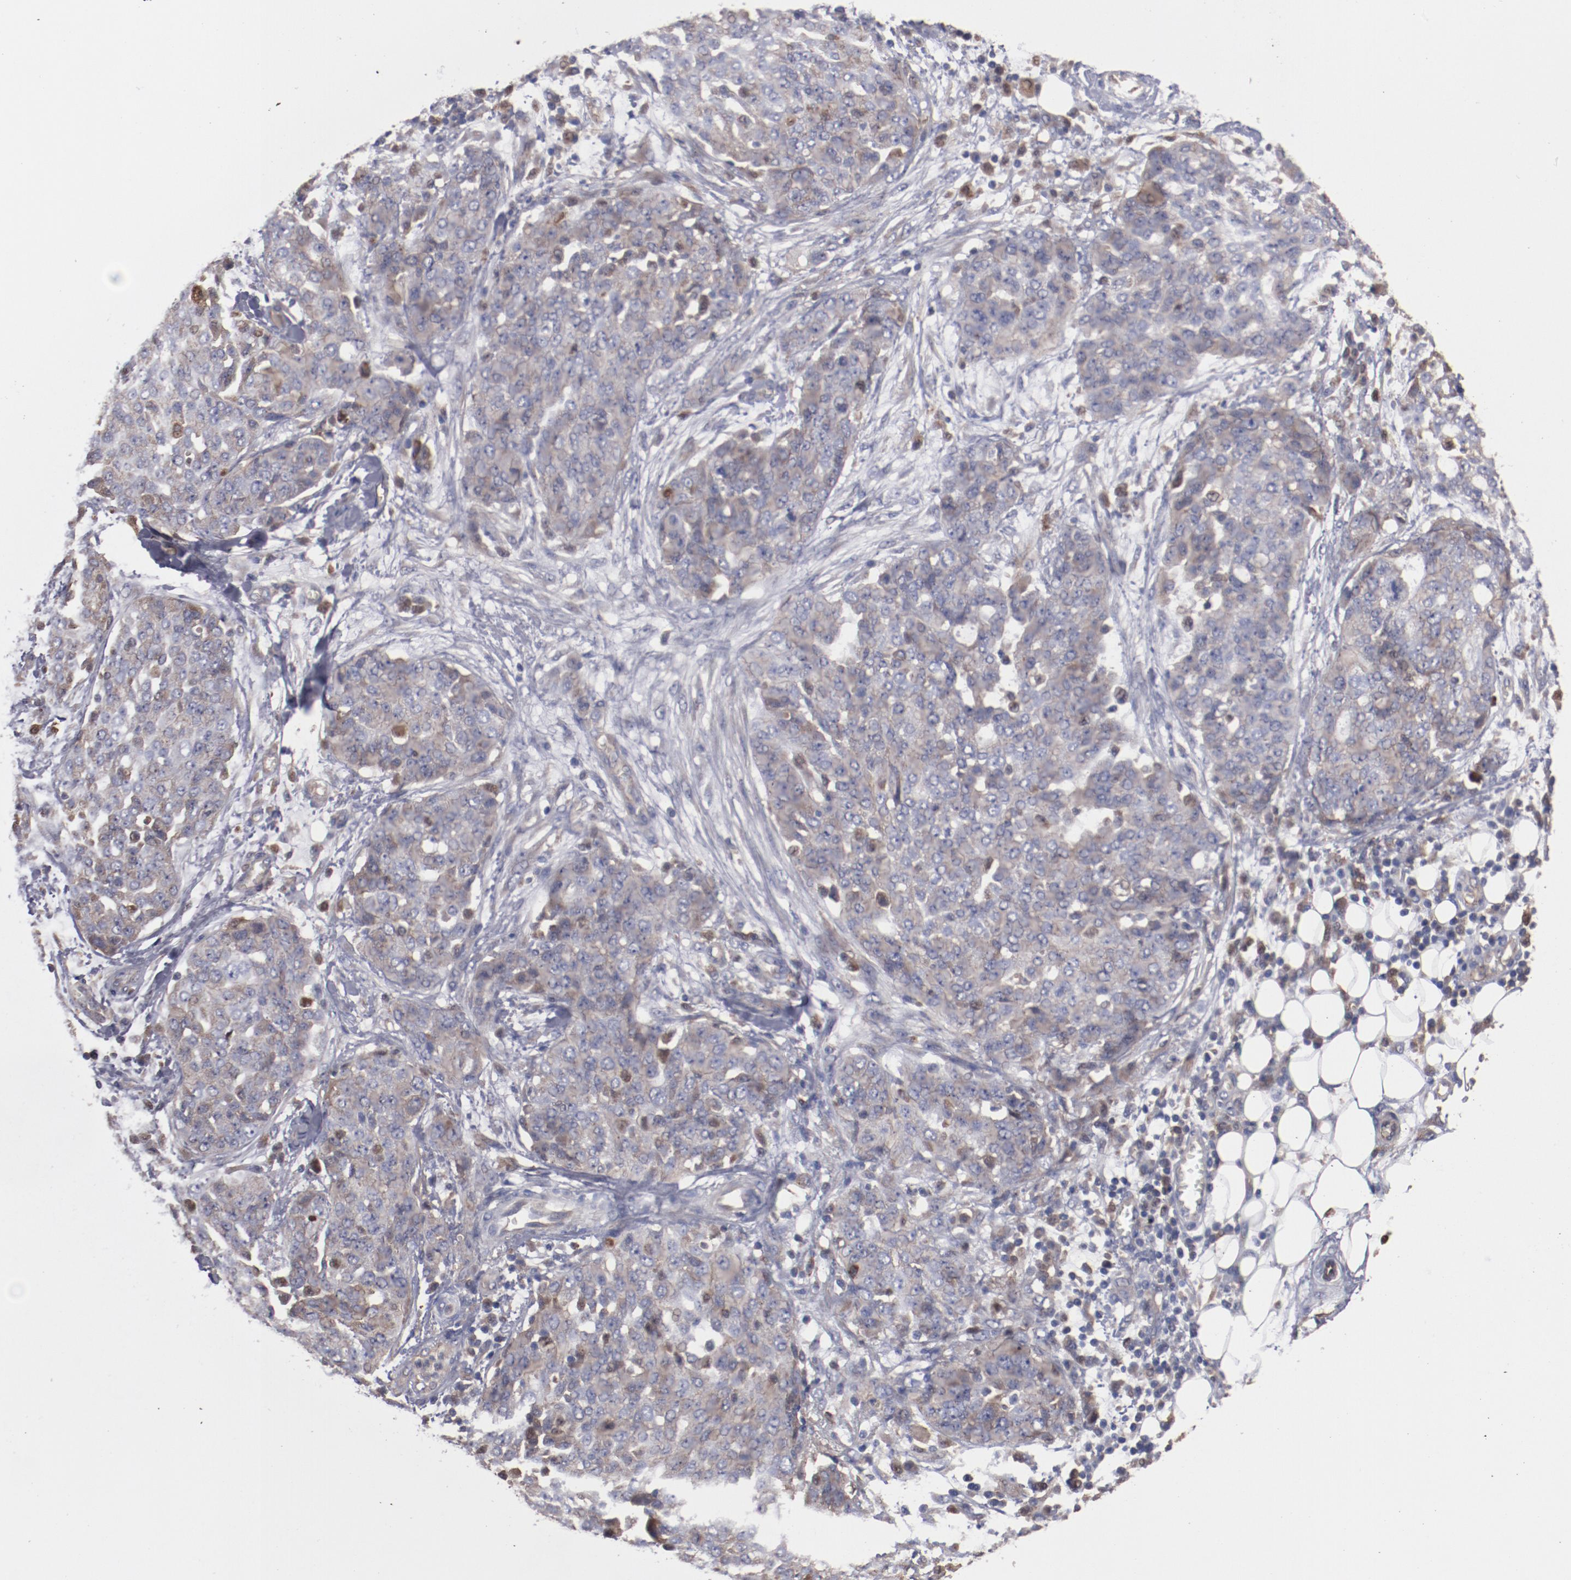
{"staining": {"intensity": "moderate", "quantity": "25%-75%", "location": "cytoplasmic/membranous"}, "tissue": "ovarian cancer", "cell_type": "Tumor cells", "image_type": "cancer", "snomed": [{"axis": "morphology", "description": "Cystadenocarcinoma, serous, NOS"}, {"axis": "topography", "description": "Soft tissue"}, {"axis": "topography", "description": "Ovary"}], "caption": "Protein analysis of serous cystadenocarcinoma (ovarian) tissue reveals moderate cytoplasmic/membranous staining in approximately 25%-75% of tumor cells.", "gene": "DNAAF2", "patient": {"sex": "female", "age": 57}}